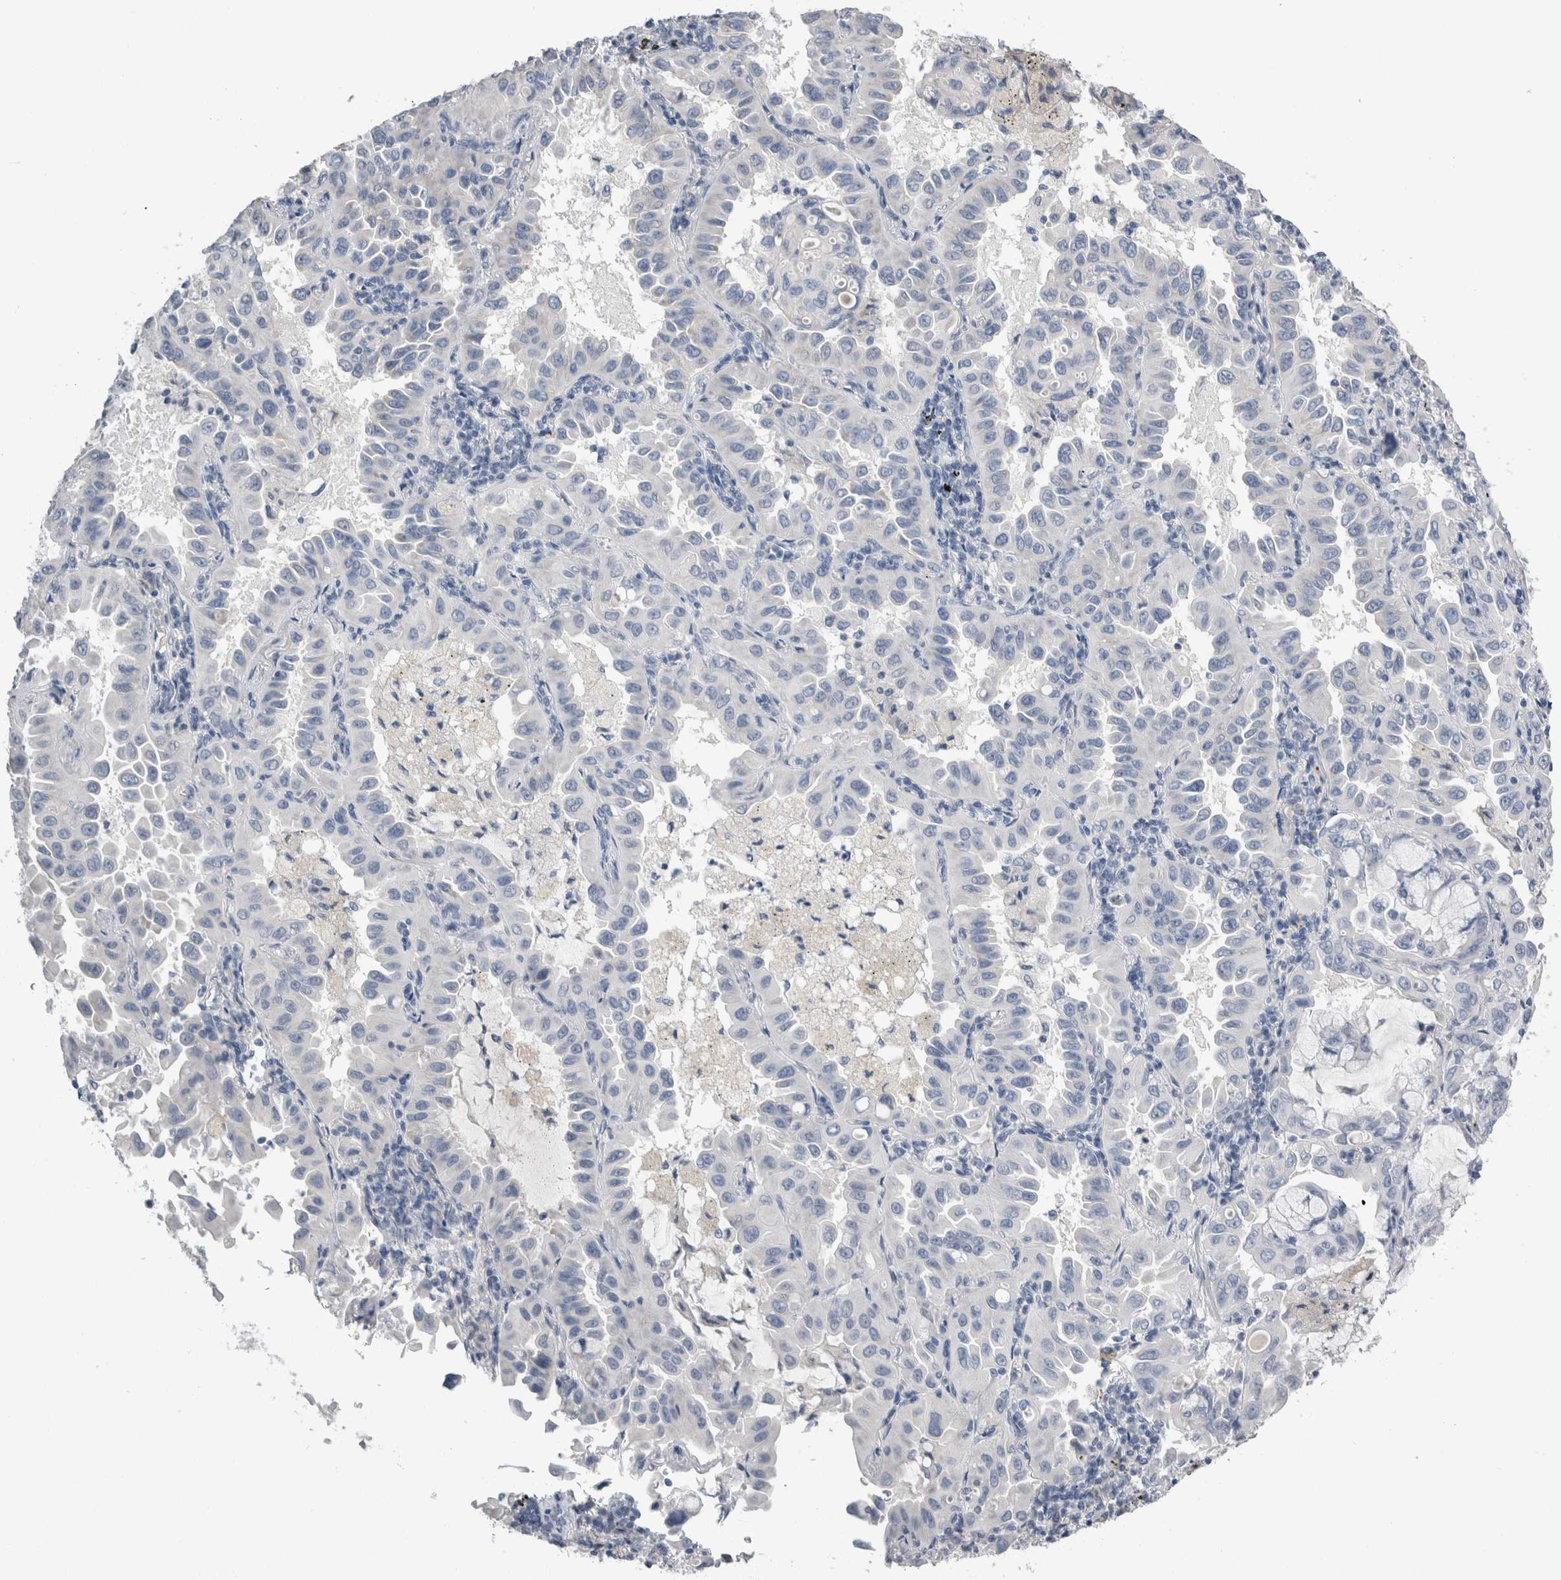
{"staining": {"intensity": "negative", "quantity": "none", "location": "none"}, "tissue": "lung cancer", "cell_type": "Tumor cells", "image_type": "cancer", "snomed": [{"axis": "morphology", "description": "Adenocarcinoma, NOS"}, {"axis": "topography", "description": "Lung"}], "caption": "This is an IHC micrograph of adenocarcinoma (lung). There is no positivity in tumor cells.", "gene": "NEFM", "patient": {"sex": "male", "age": 64}}